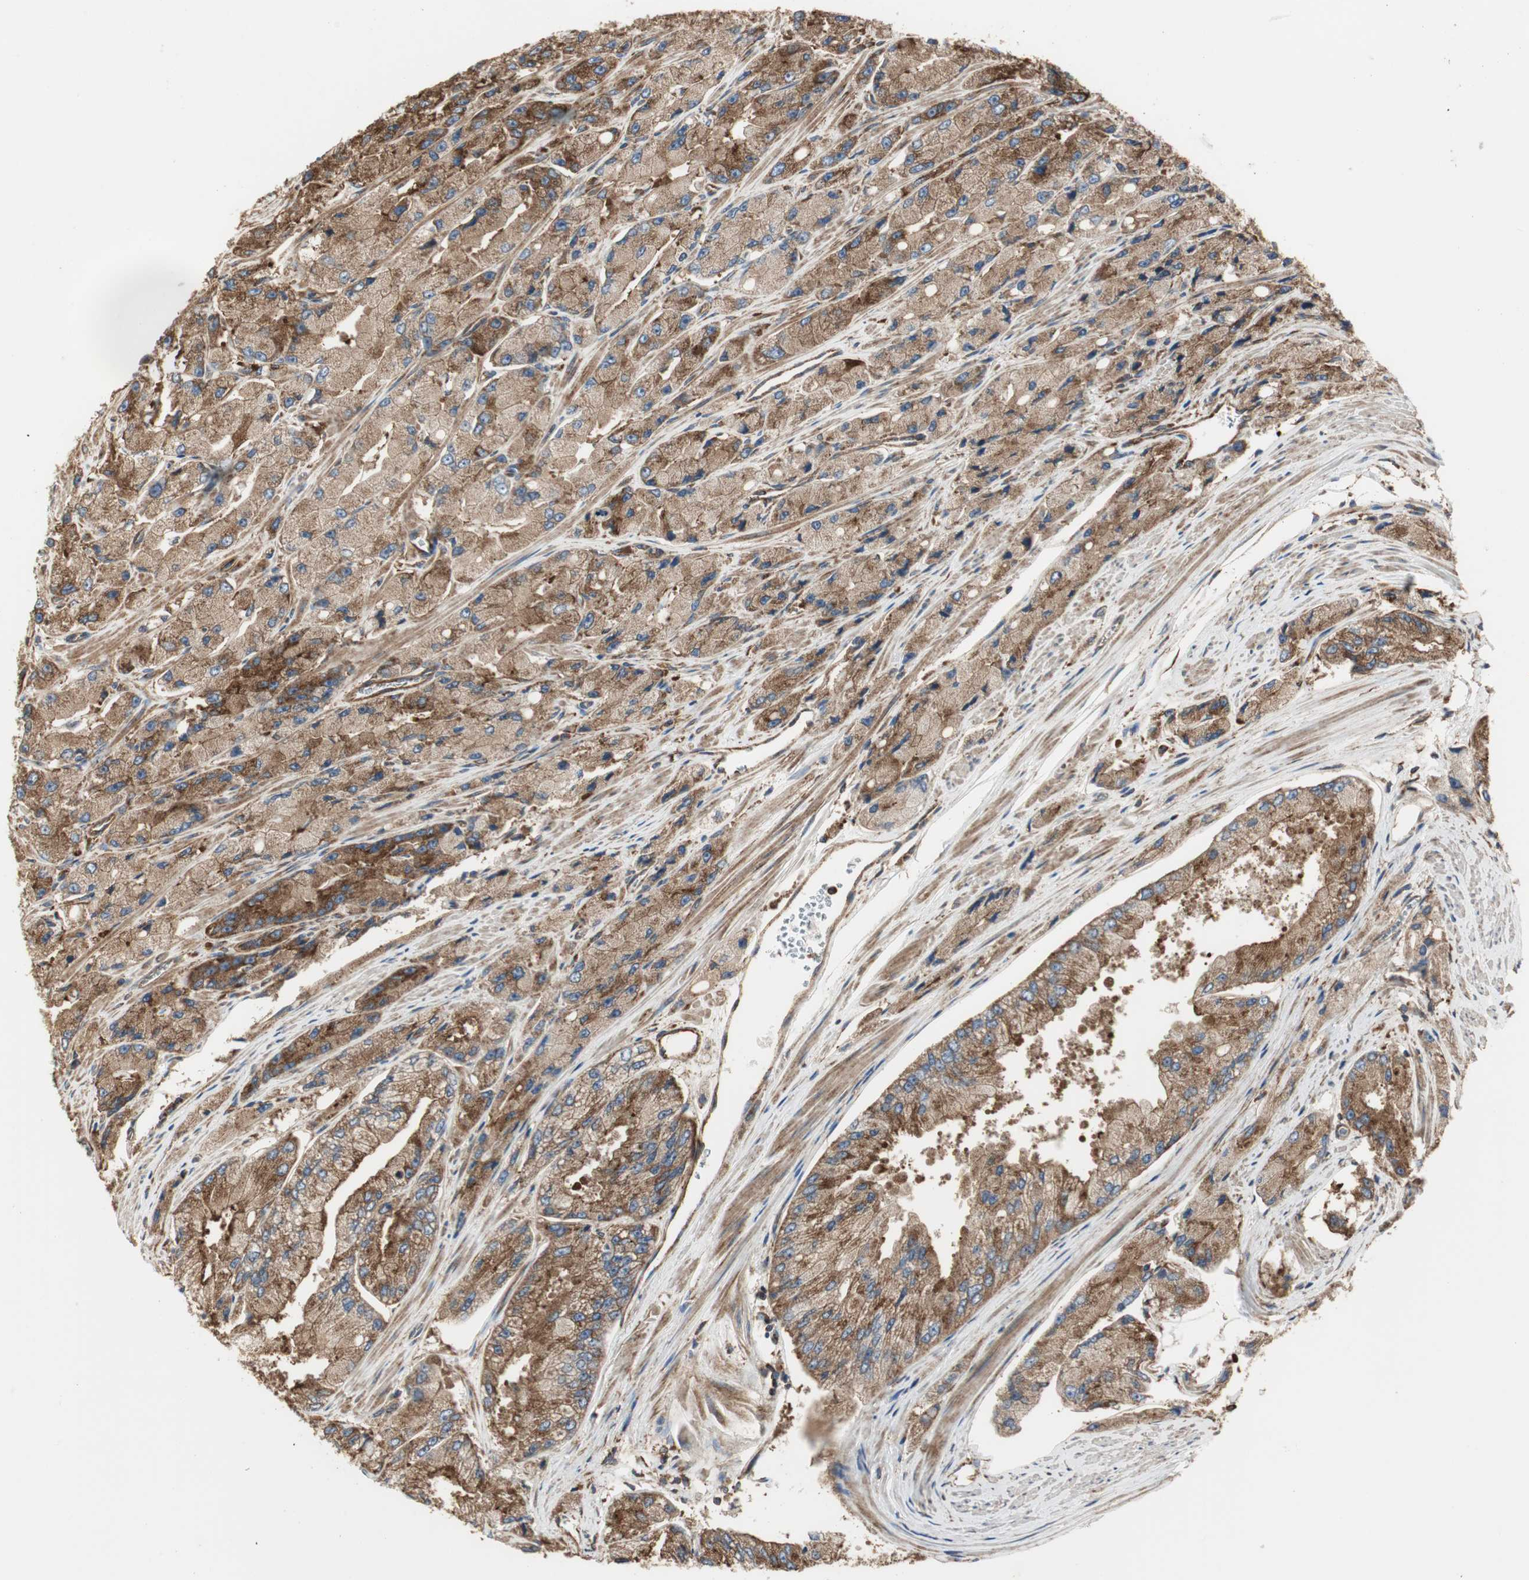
{"staining": {"intensity": "moderate", "quantity": ">75%", "location": "cytoplasmic/membranous"}, "tissue": "prostate cancer", "cell_type": "Tumor cells", "image_type": "cancer", "snomed": [{"axis": "morphology", "description": "Adenocarcinoma, High grade"}, {"axis": "topography", "description": "Prostate"}], "caption": "The photomicrograph demonstrates staining of prostate cancer, revealing moderate cytoplasmic/membranous protein expression (brown color) within tumor cells. The staining was performed using DAB (3,3'-diaminobenzidine) to visualize the protein expression in brown, while the nuclei were stained in blue with hematoxylin (Magnification: 20x).", "gene": "H6PD", "patient": {"sex": "male", "age": 58}}